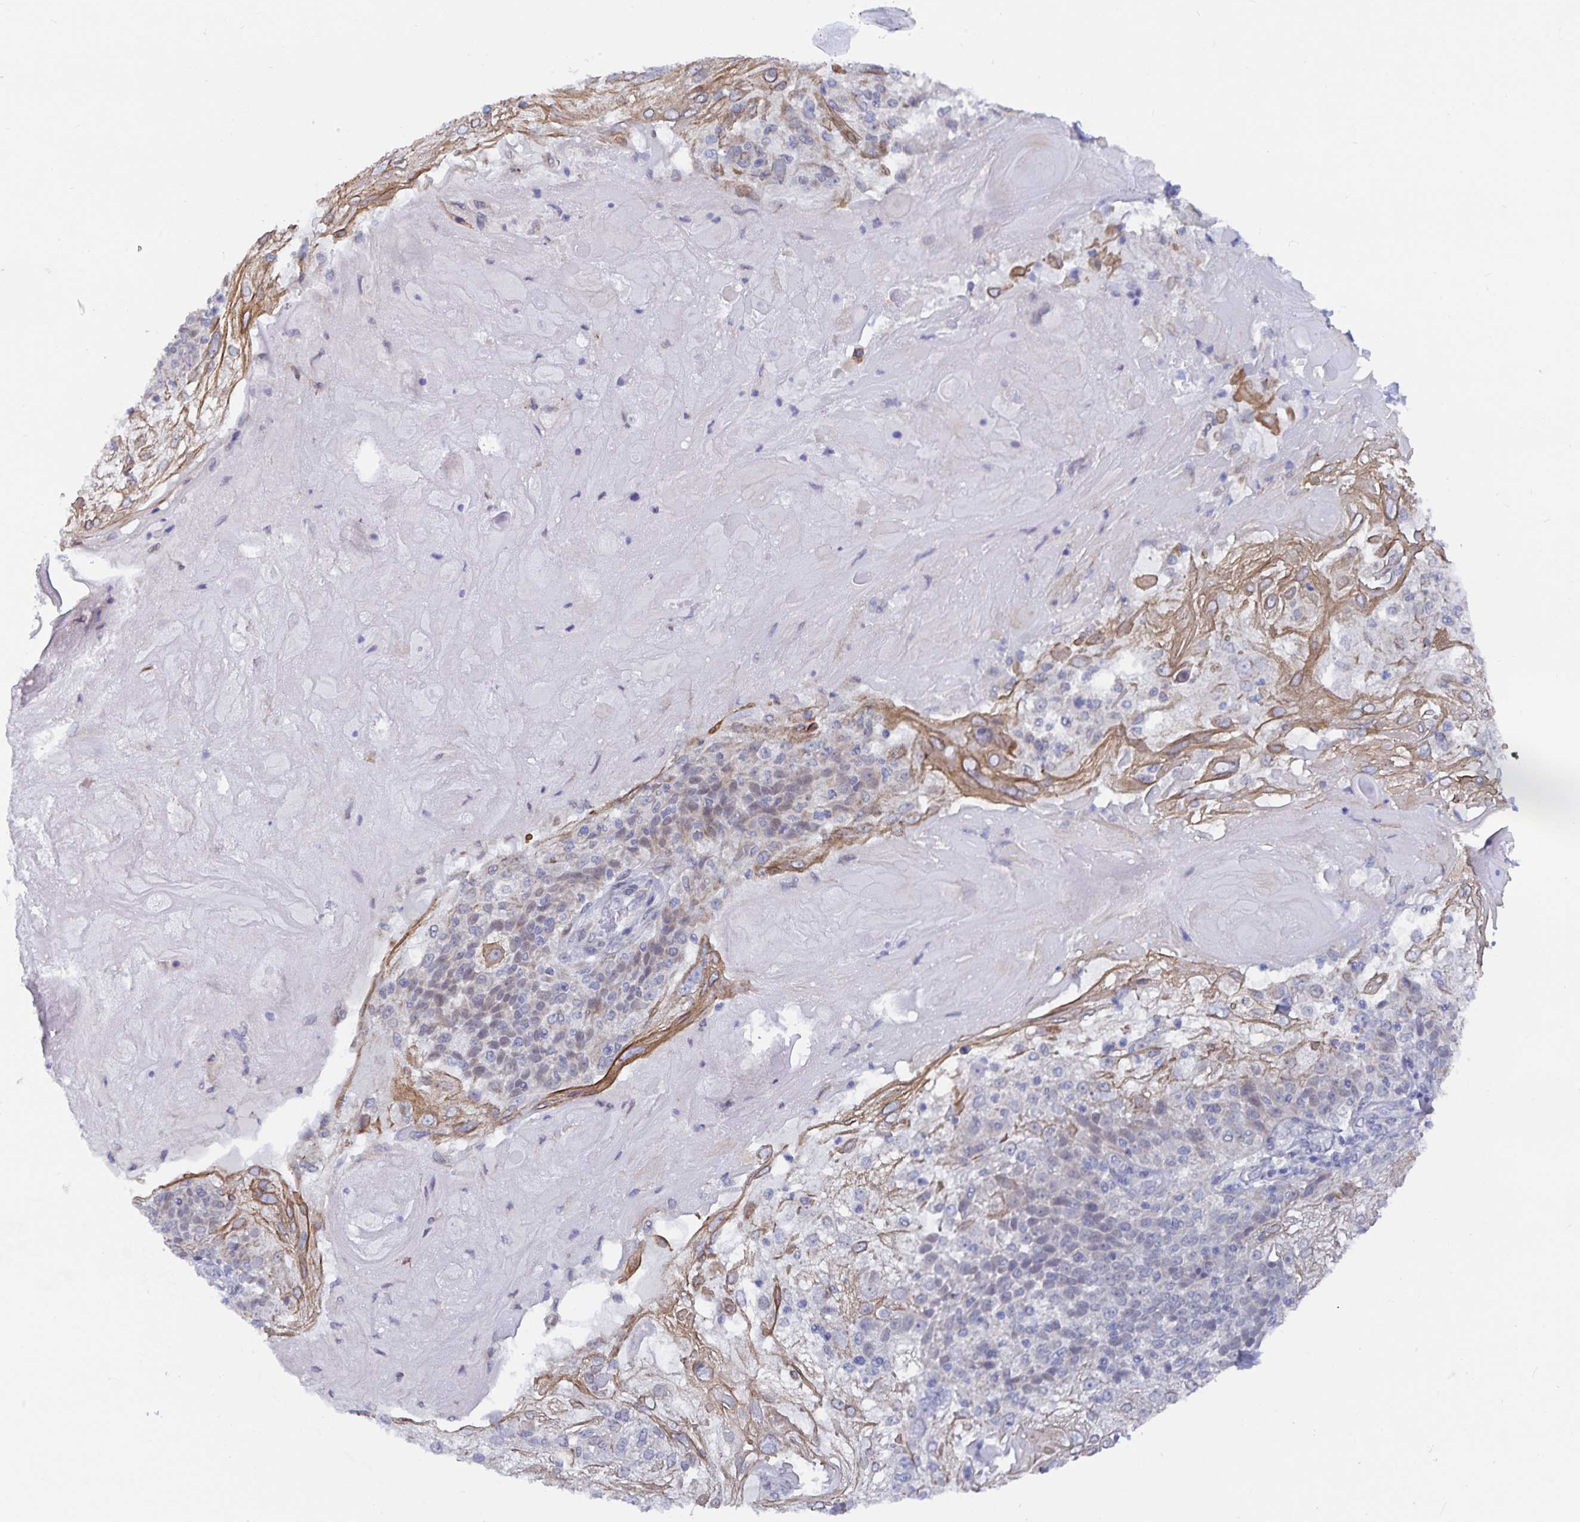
{"staining": {"intensity": "weak", "quantity": "25%-75%", "location": "cytoplasmic/membranous"}, "tissue": "skin cancer", "cell_type": "Tumor cells", "image_type": "cancer", "snomed": [{"axis": "morphology", "description": "Normal tissue, NOS"}, {"axis": "morphology", "description": "Squamous cell carcinoma, NOS"}, {"axis": "topography", "description": "Skin"}], "caption": "Brown immunohistochemical staining in skin squamous cell carcinoma shows weak cytoplasmic/membranous positivity in about 25%-75% of tumor cells.", "gene": "ZIK1", "patient": {"sex": "female", "age": 83}}